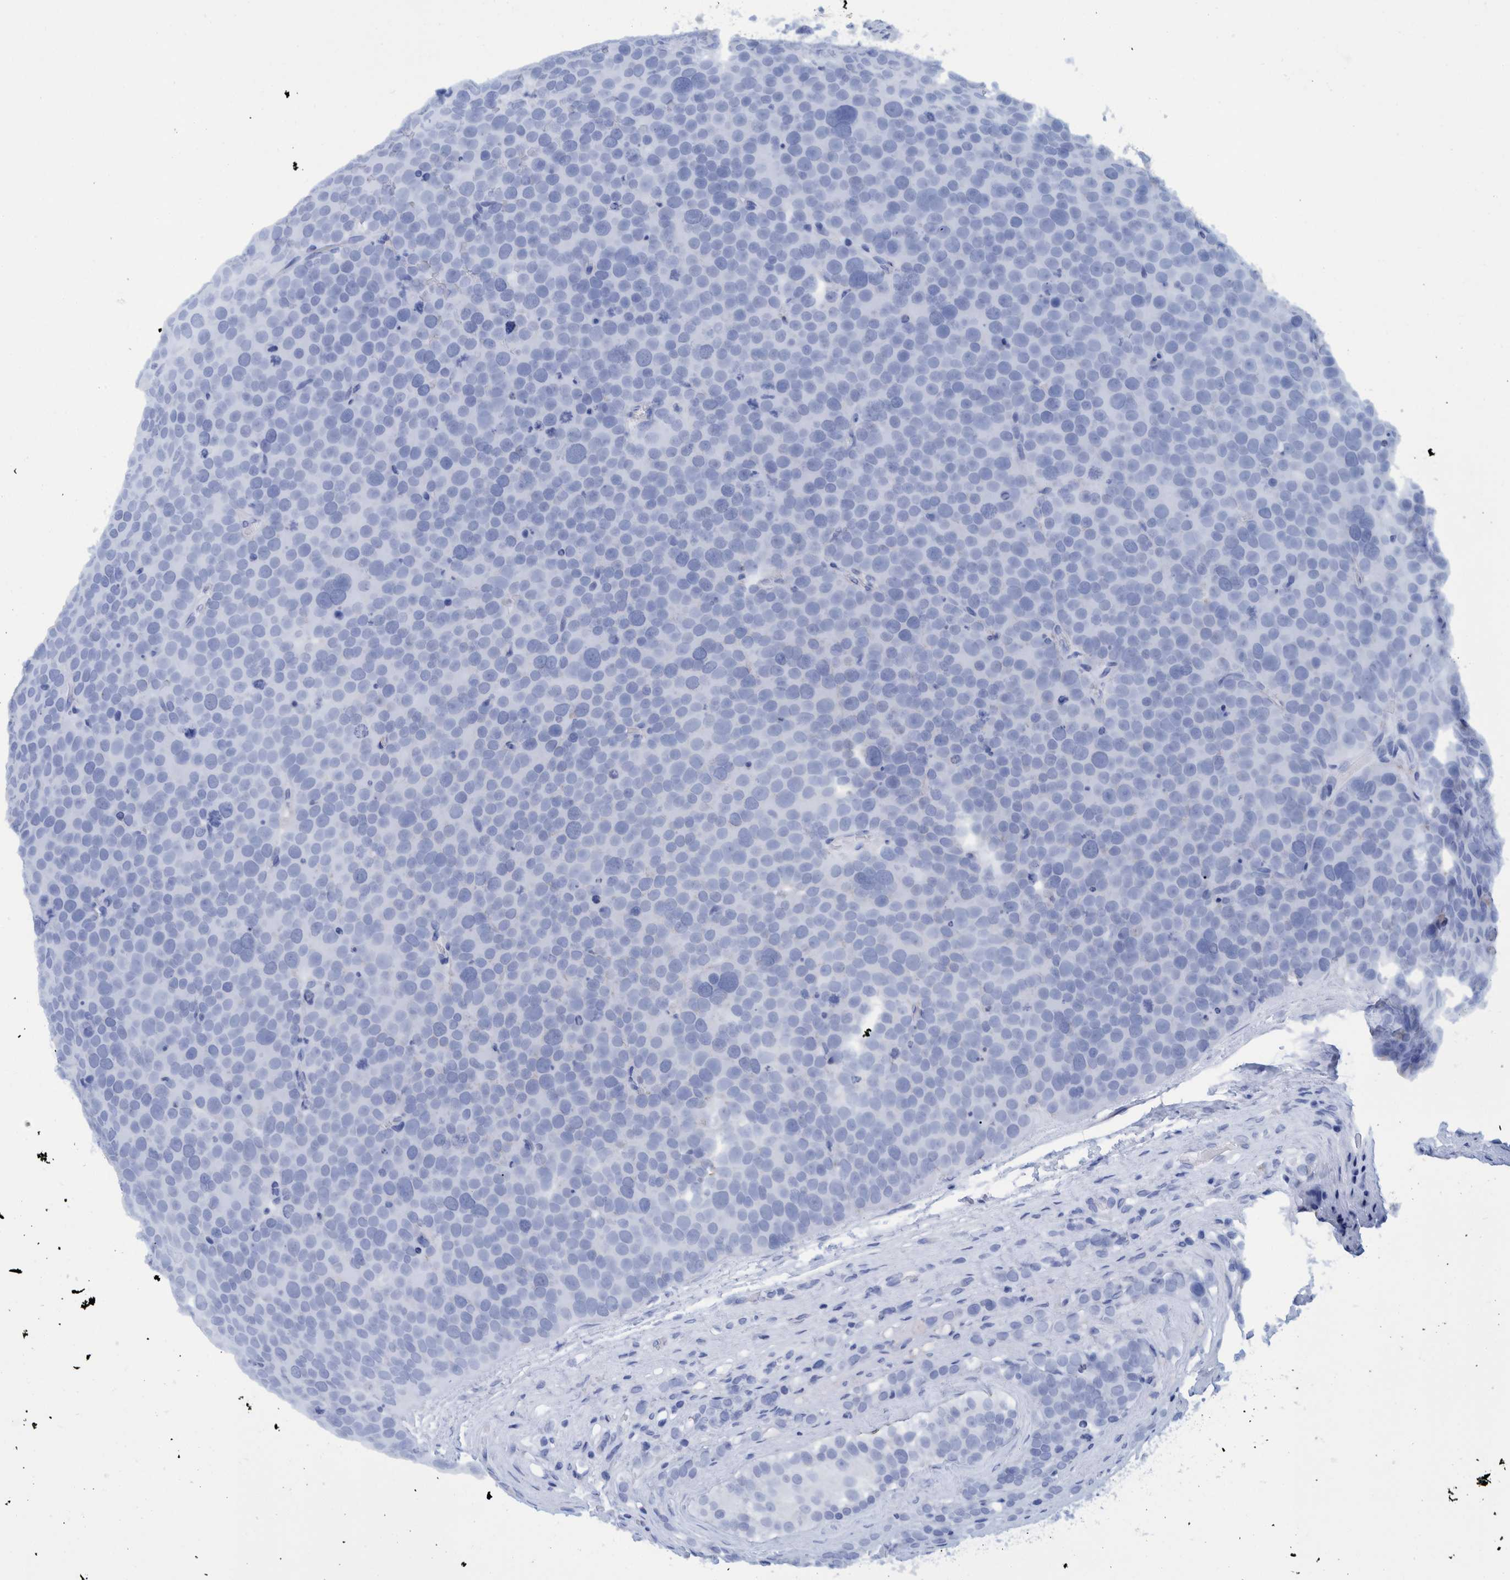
{"staining": {"intensity": "negative", "quantity": "none", "location": "none"}, "tissue": "testis cancer", "cell_type": "Tumor cells", "image_type": "cancer", "snomed": [{"axis": "morphology", "description": "Seminoma, NOS"}, {"axis": "topography", "description": "Testis"}], "caption": "An image of testis seminoma stained for a protein shows no brown staining in tumor cells.", "gene": "BZW2", "patient": {"sex": "male", "age": 71}}